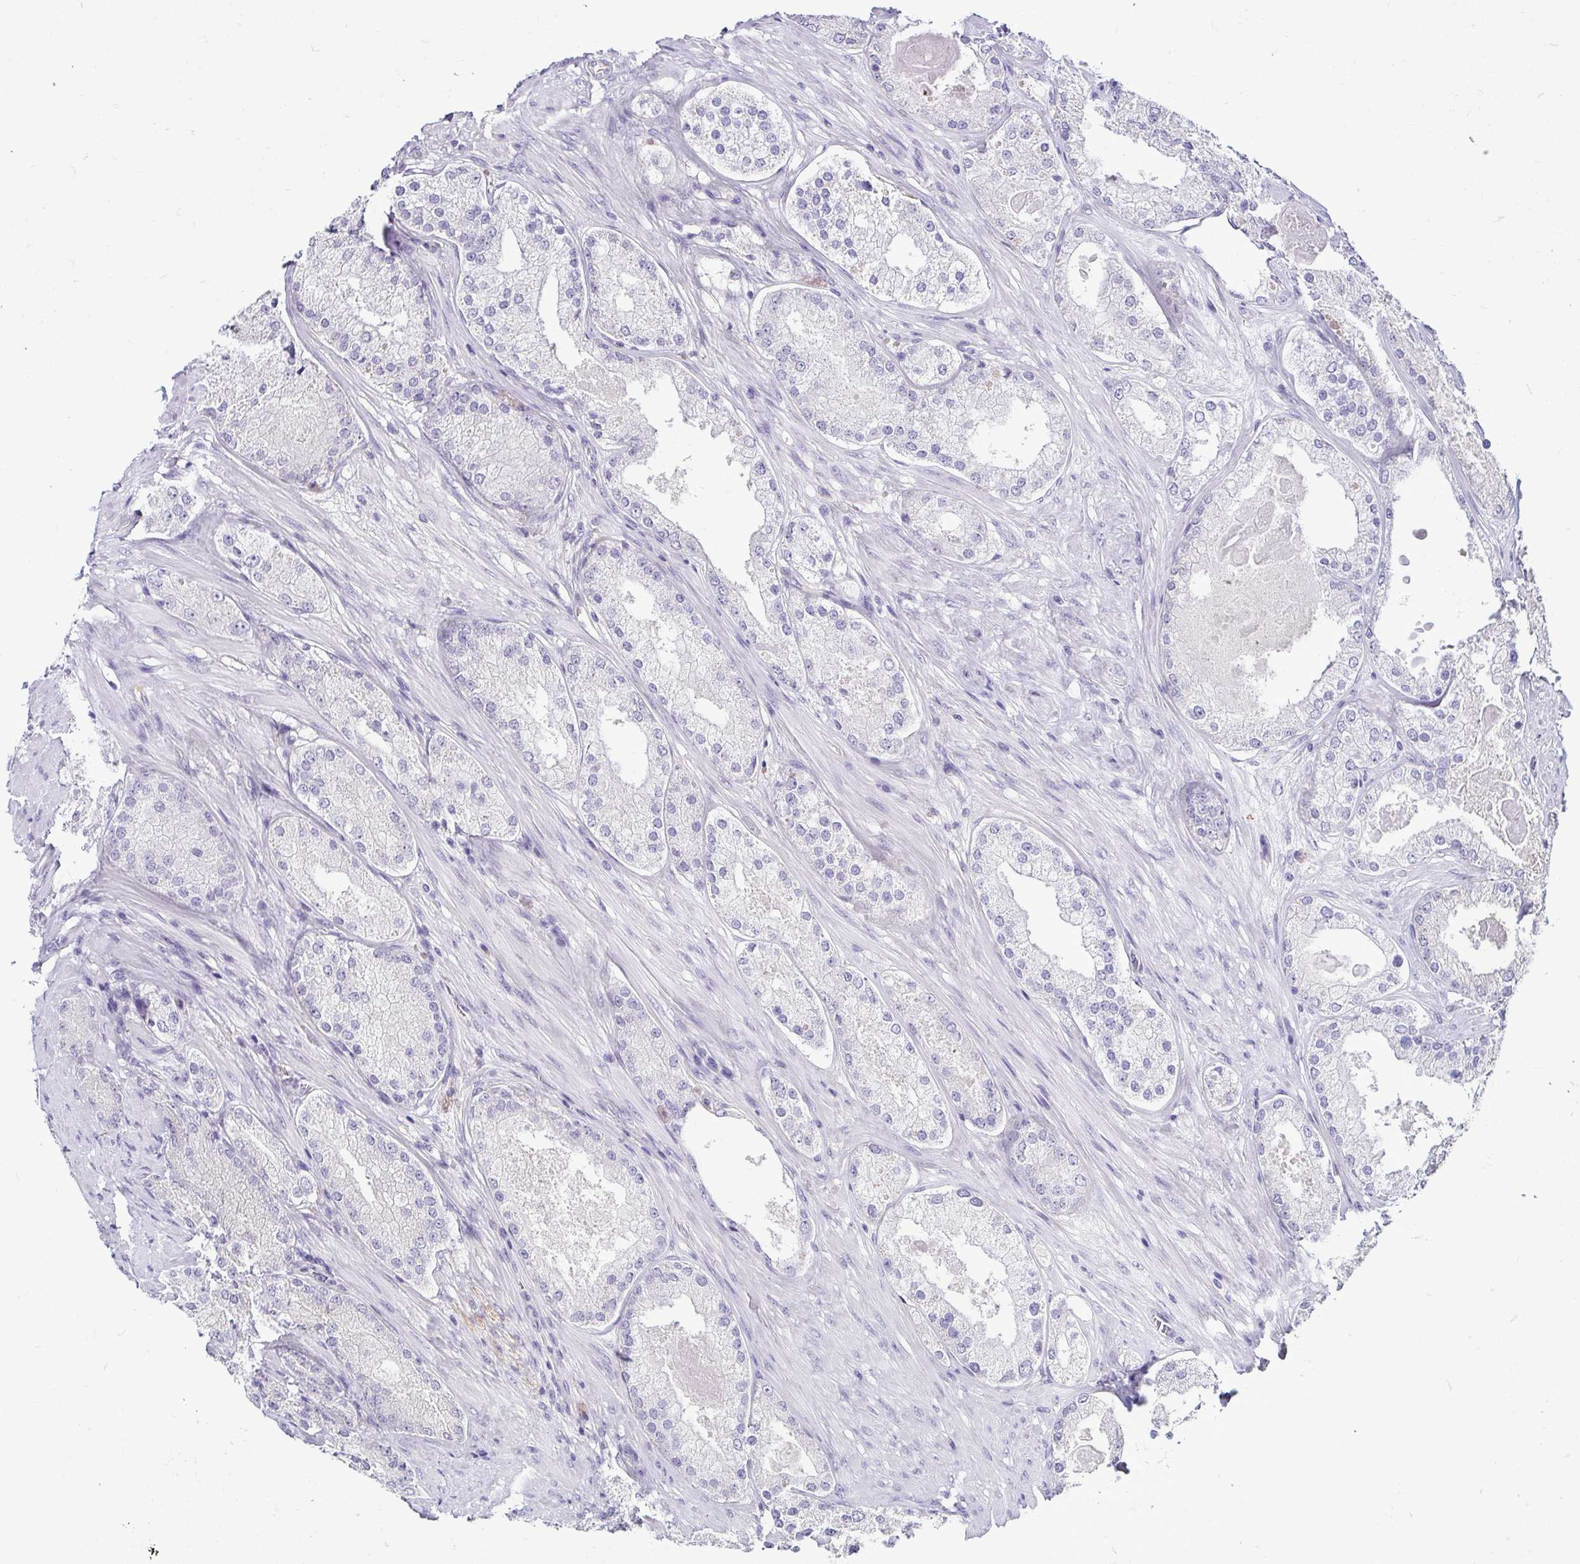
{"staining": {"intensity": "negative", "quantity": "none", "location": "none"}, "tissue": "prostate cancer", "cell_type": "Tumor cells", "image_type": "cancer", "snomed": [{"axis": "morphology", "description": "Adenocarcinoma, Low grade"}, {"axis": "topography", "description": "Prostate"}], "caption": "Immunohistochemical staining of prostate cancer displays no significant staining in tumor cells.", "gene": "CASP14", "patient": {"sex": "male", "age": 68}}